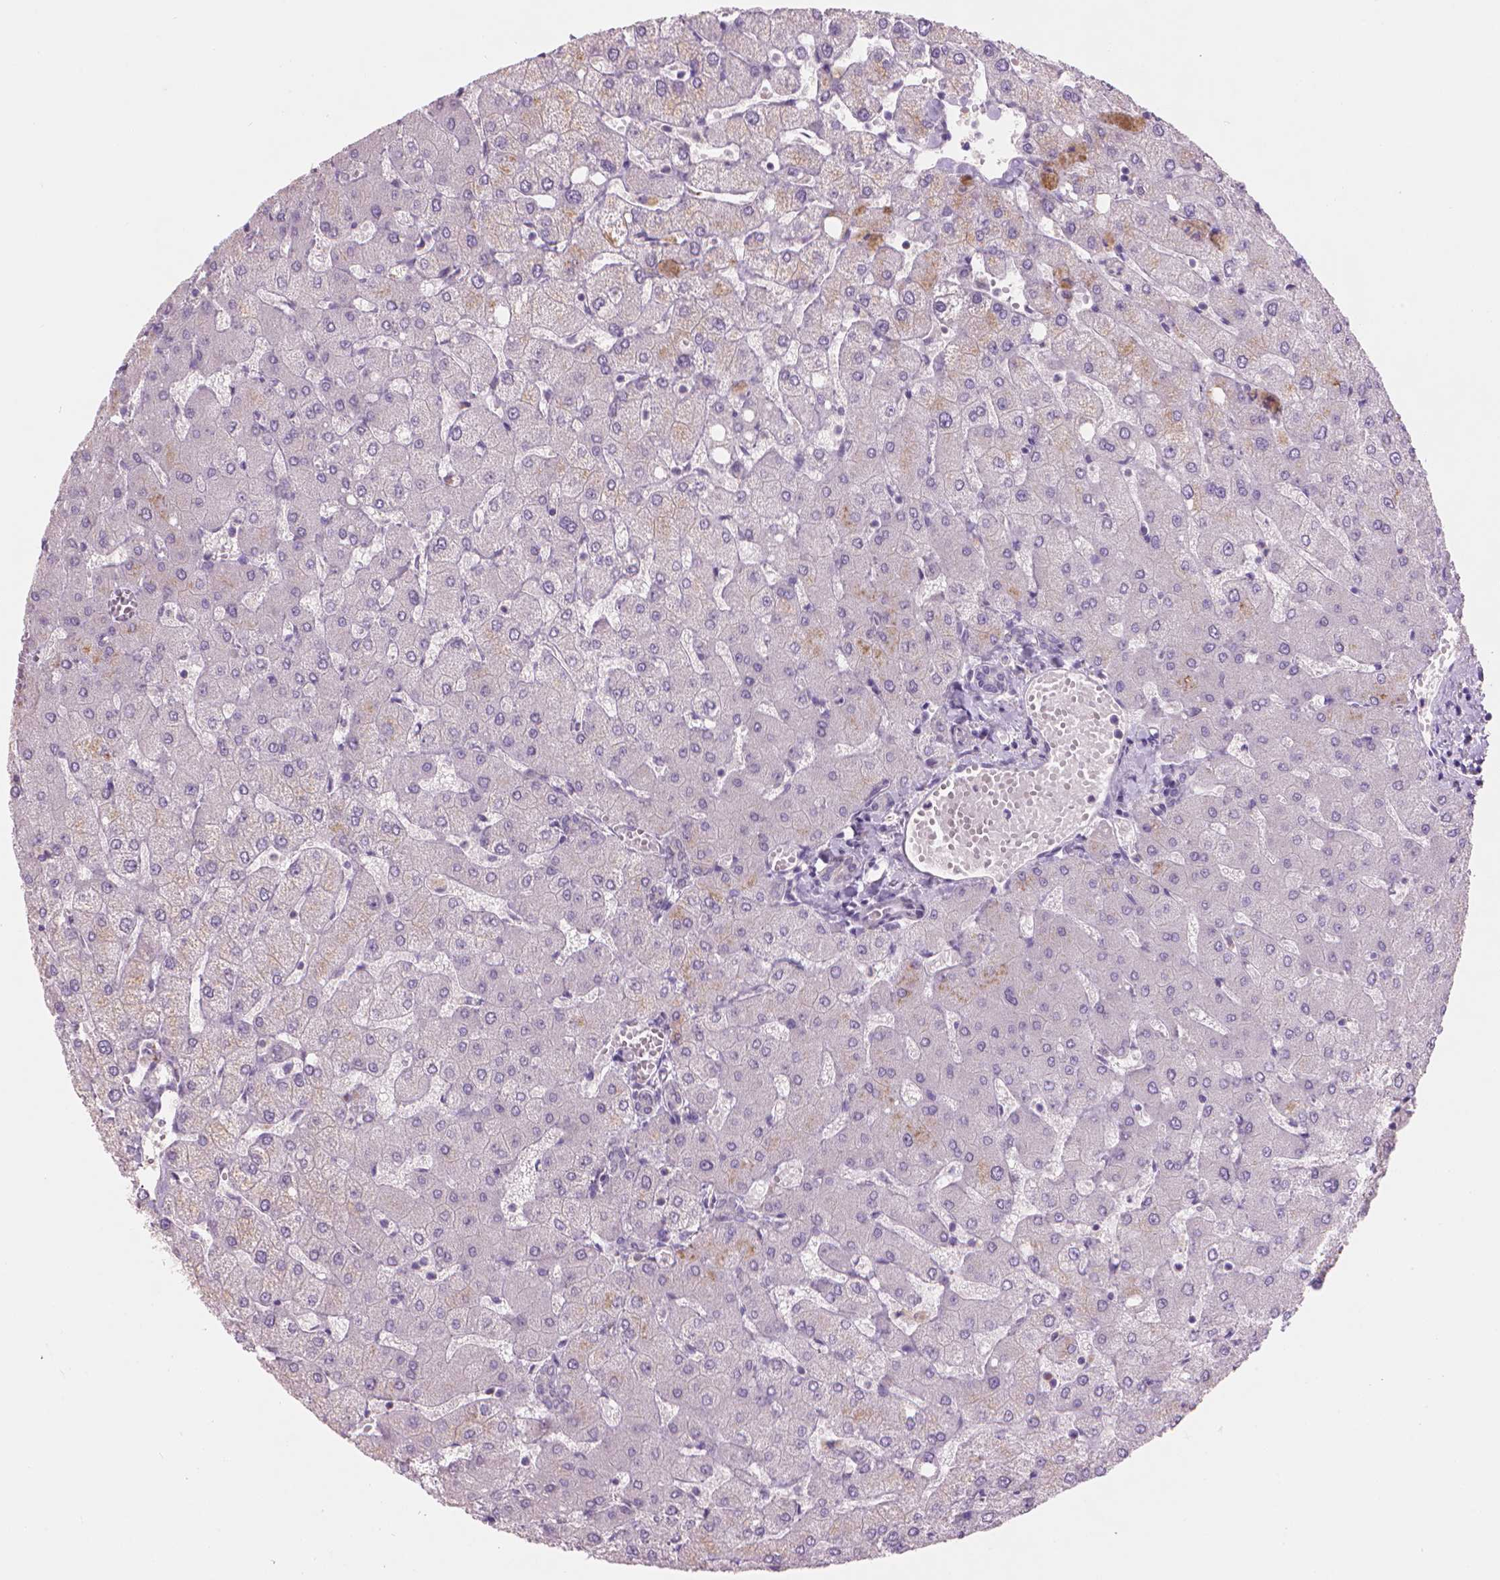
{"staining": {"intensity": "negative", "quantity": "none", "location": "none"}, "tissue": "liver", "cell_type": "Cholangiocytes", "image_type": "normal", "snomed": [{"axis": "morphology", "description": "Normal tissue, NOS"}, {"axis": "topography", "description": "Liver"}], "caption": "Immunohistochemistry (IHC) image of unremarkable liver: liver stained with DAB demonstrates no significant protein positivity in cholangiocytes.", "gene": "ENO2", "patient": {"sex": "female", "age": 54}}